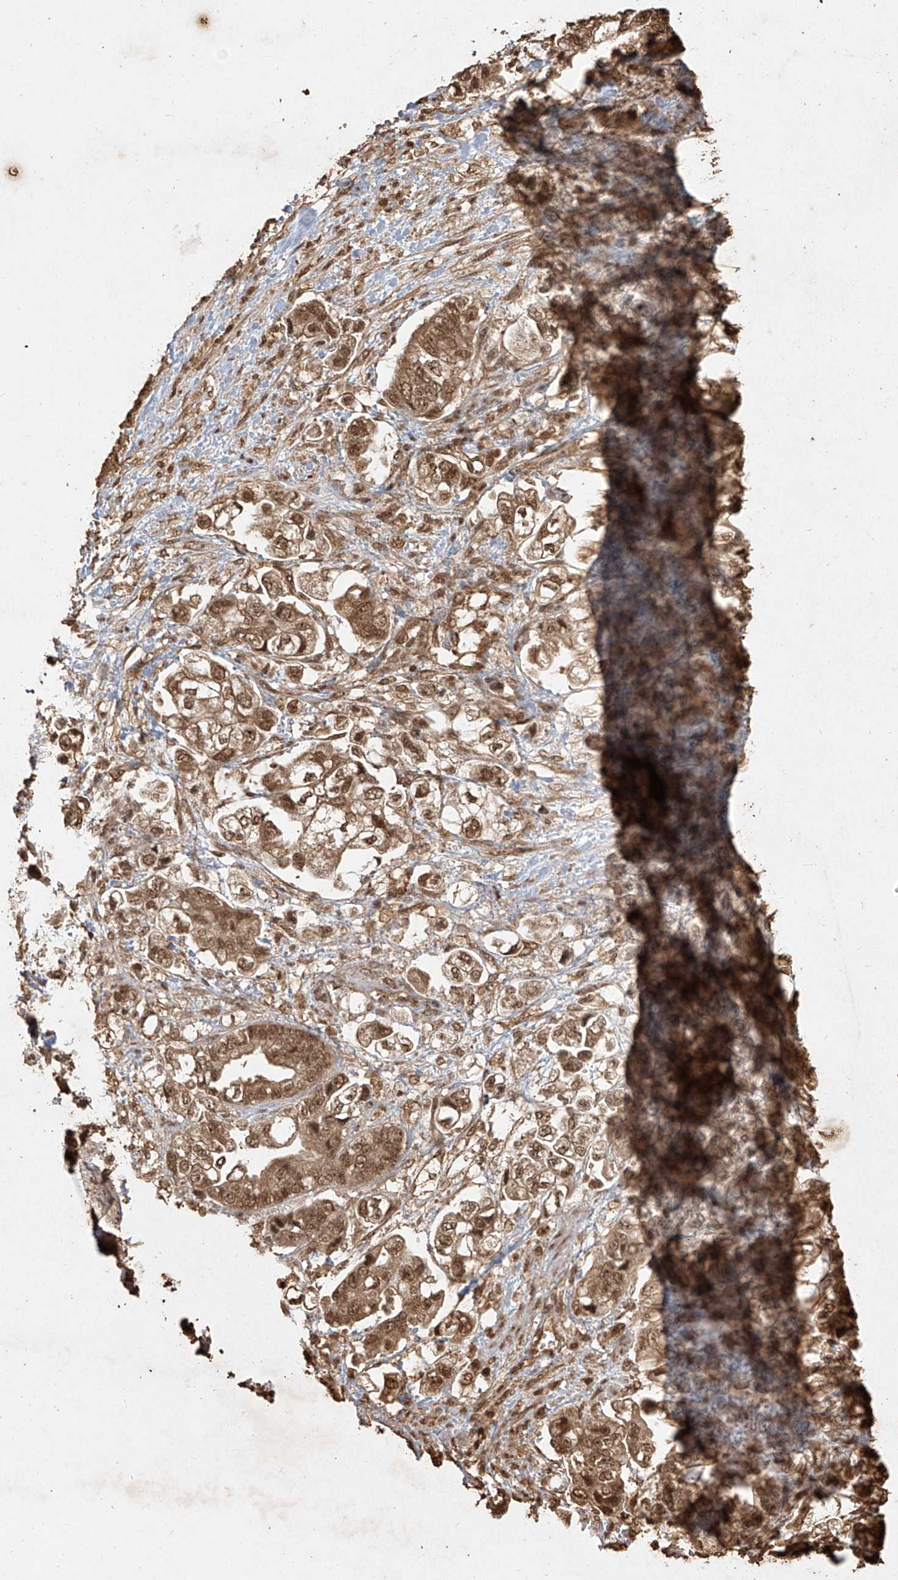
{"staining": {"intensity": "moderate", "quantity": ">75%", "location": "cytoplasmic/membranous,nuclear"}, "tissue": "stomach cancer", "cell_type": "Tumor cells", "image_type": "cancer", "snomed": [{"axis": "morphology", "description": "Normal tissue, NOS"}, {"axis": "morphology", "description": "Adenocarcinoma, NOS"}, {"axis": "topography", "description": "Stomach"}], "caption": "Stomach adenocarcinoma stained with IHC demonstrates moderate cytoplasmic/membranous and nuclear expression in about >75% of tumor cells.", "gene": "UBE2K", "patient": {"sex": "male", "age": 62}}